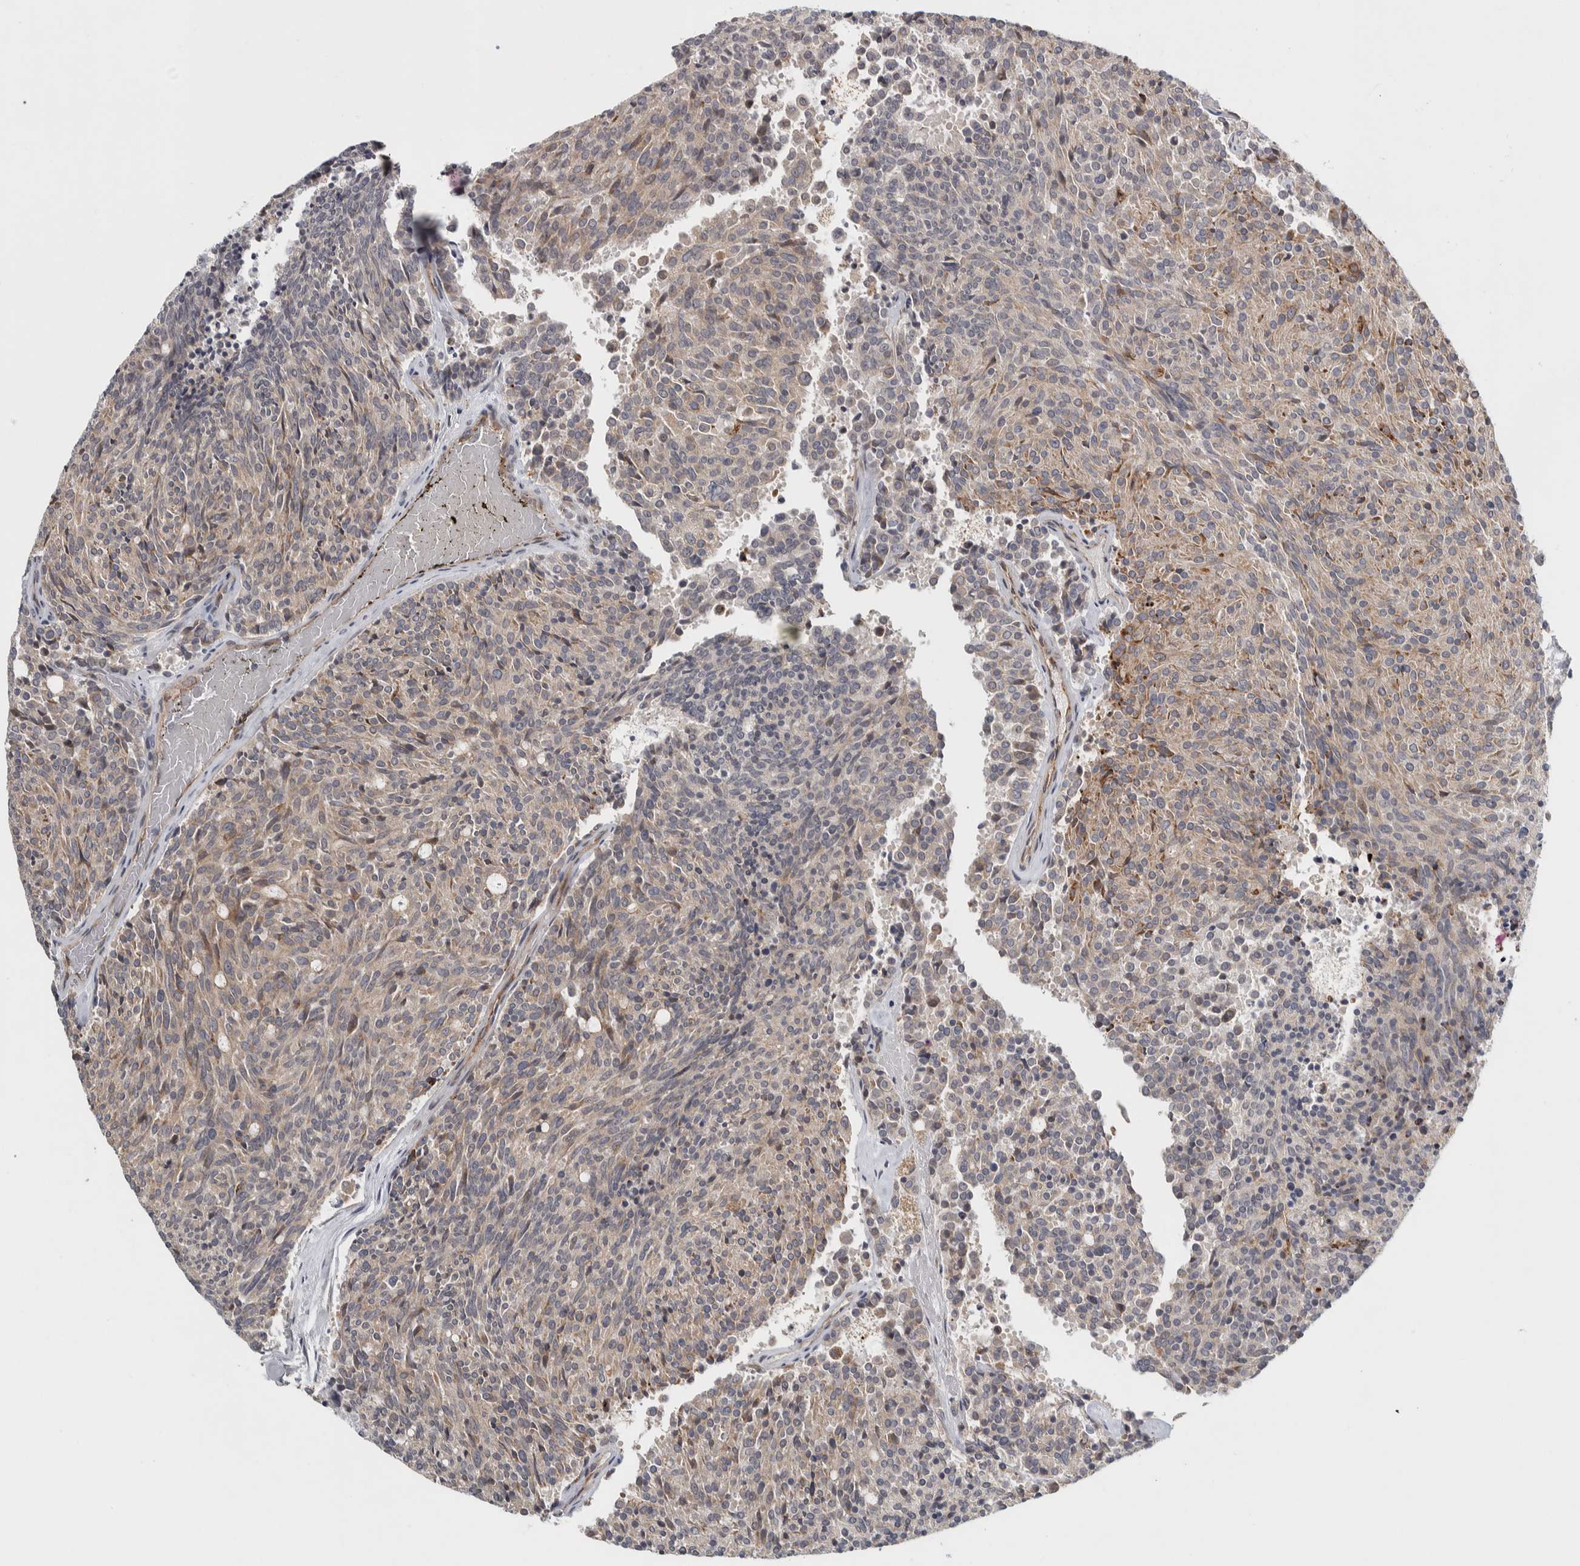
{"staining": {"intensity": "negative", "quantity": "none", "location": "none"}, "tissue": "carcinoid", "cell_type": "Tumor cells", "image_type": "cancer", "snomed": [{"axis": "morphology", "description": "Carcinoid, malignant, NOS"}, {"axis": "topography", "description": "Pancreas"}], "caption": "Tumor cells show no significant protein positivity in carcinoid.", "gene": "TBC1D31", "patient": {"sex": "female", "age": 54}}